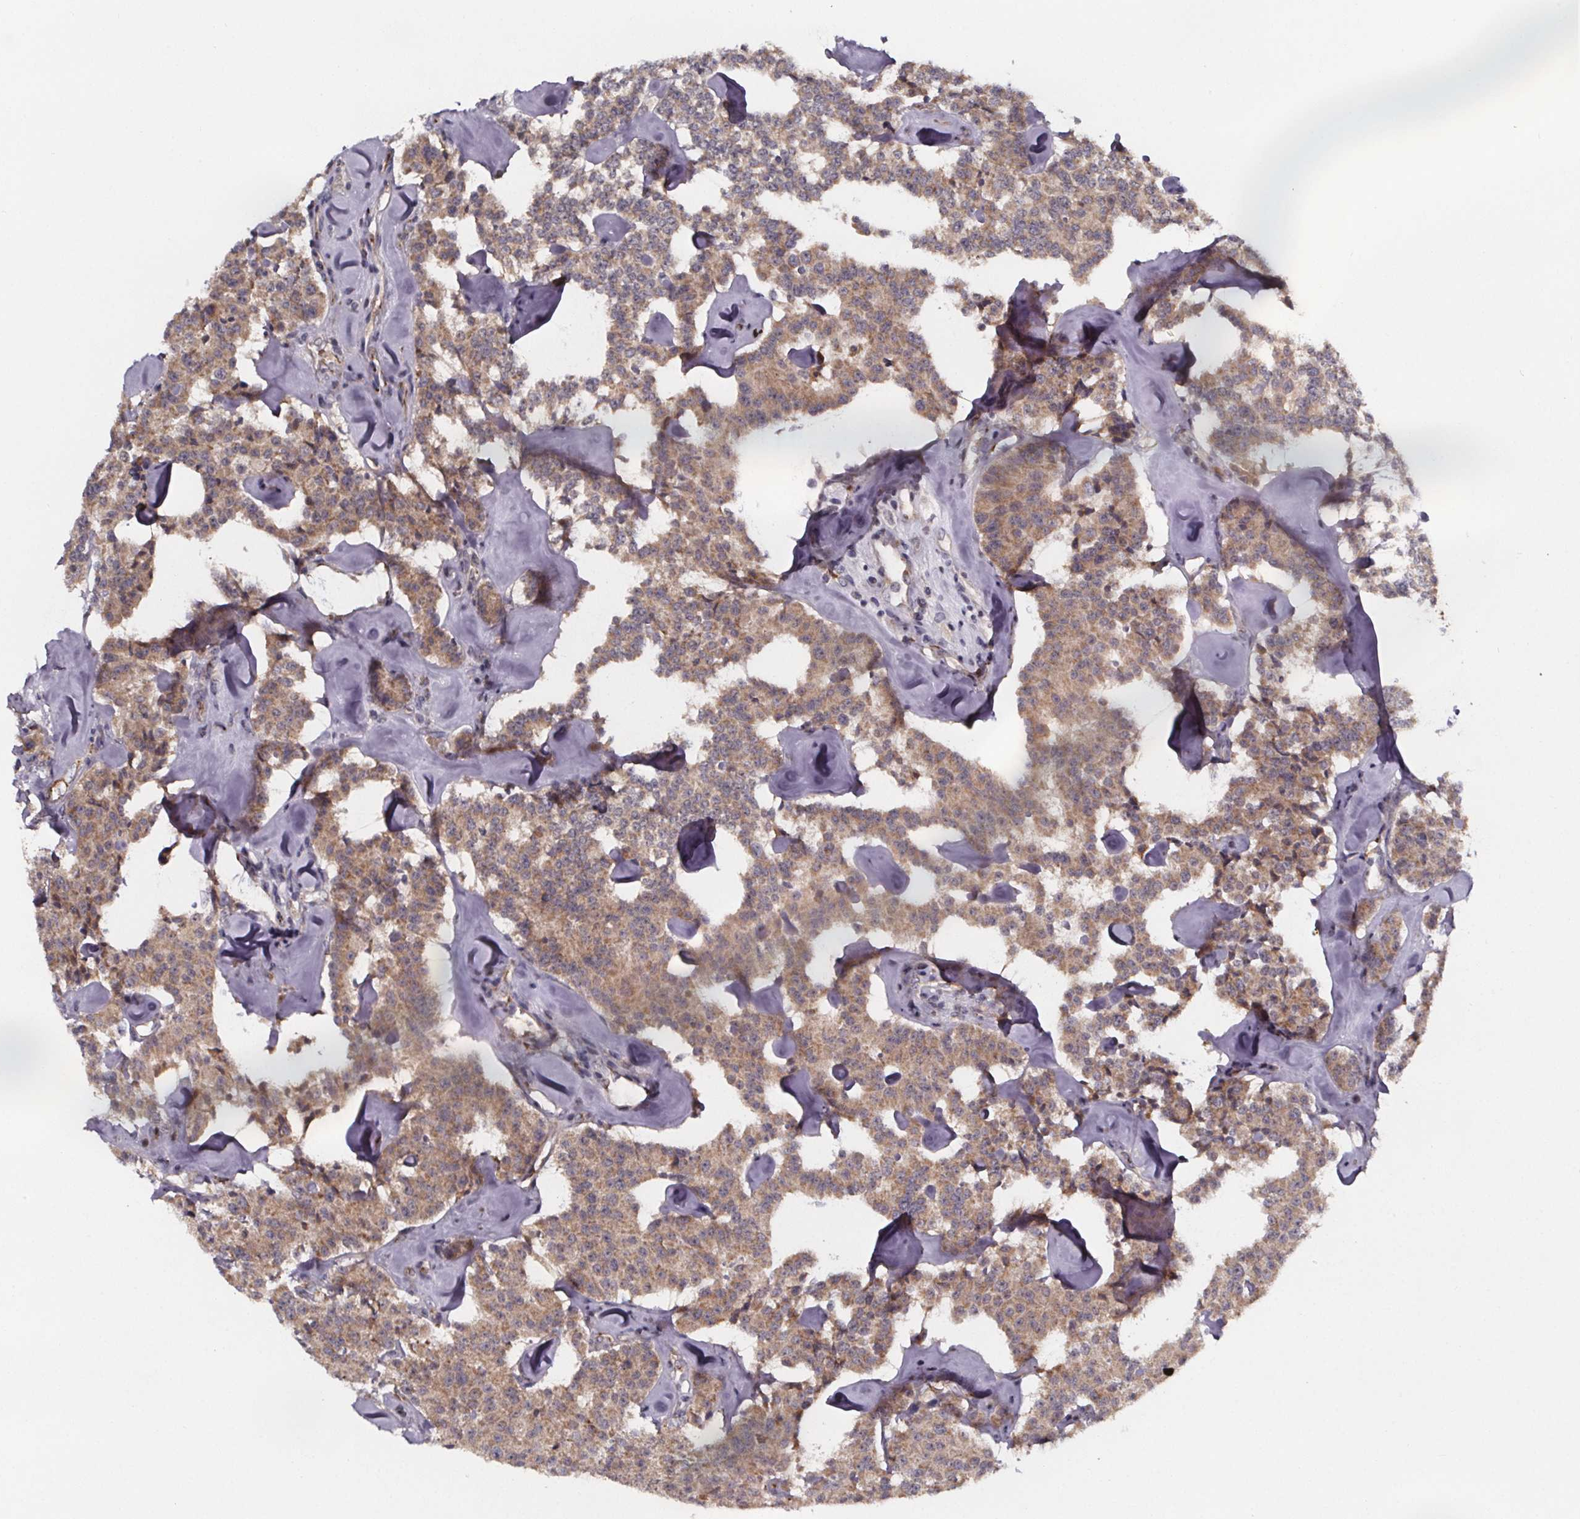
{"staining": {"intensity": "moderate", "quantity": ">75%", "location": "cytoplasmic/membranous"}, "tissue": "carcinoid", "cell_type": "Tumor cells", "image_type": "cancer", "snomed": [{"axis": "morphology", "description": "Carcinoid, malignant, NOS"}, {"axis": "topography", "description": "Pancreas"}], "caption": "This histopathology image demonstrates IHC staining of carcinoid (malignant), with medium moderate cytoplasmic/membranous positivity in approximately >75% of tumor cells.", "gene": "NDST1", "patient": {"sex": "male", "age": 41}}